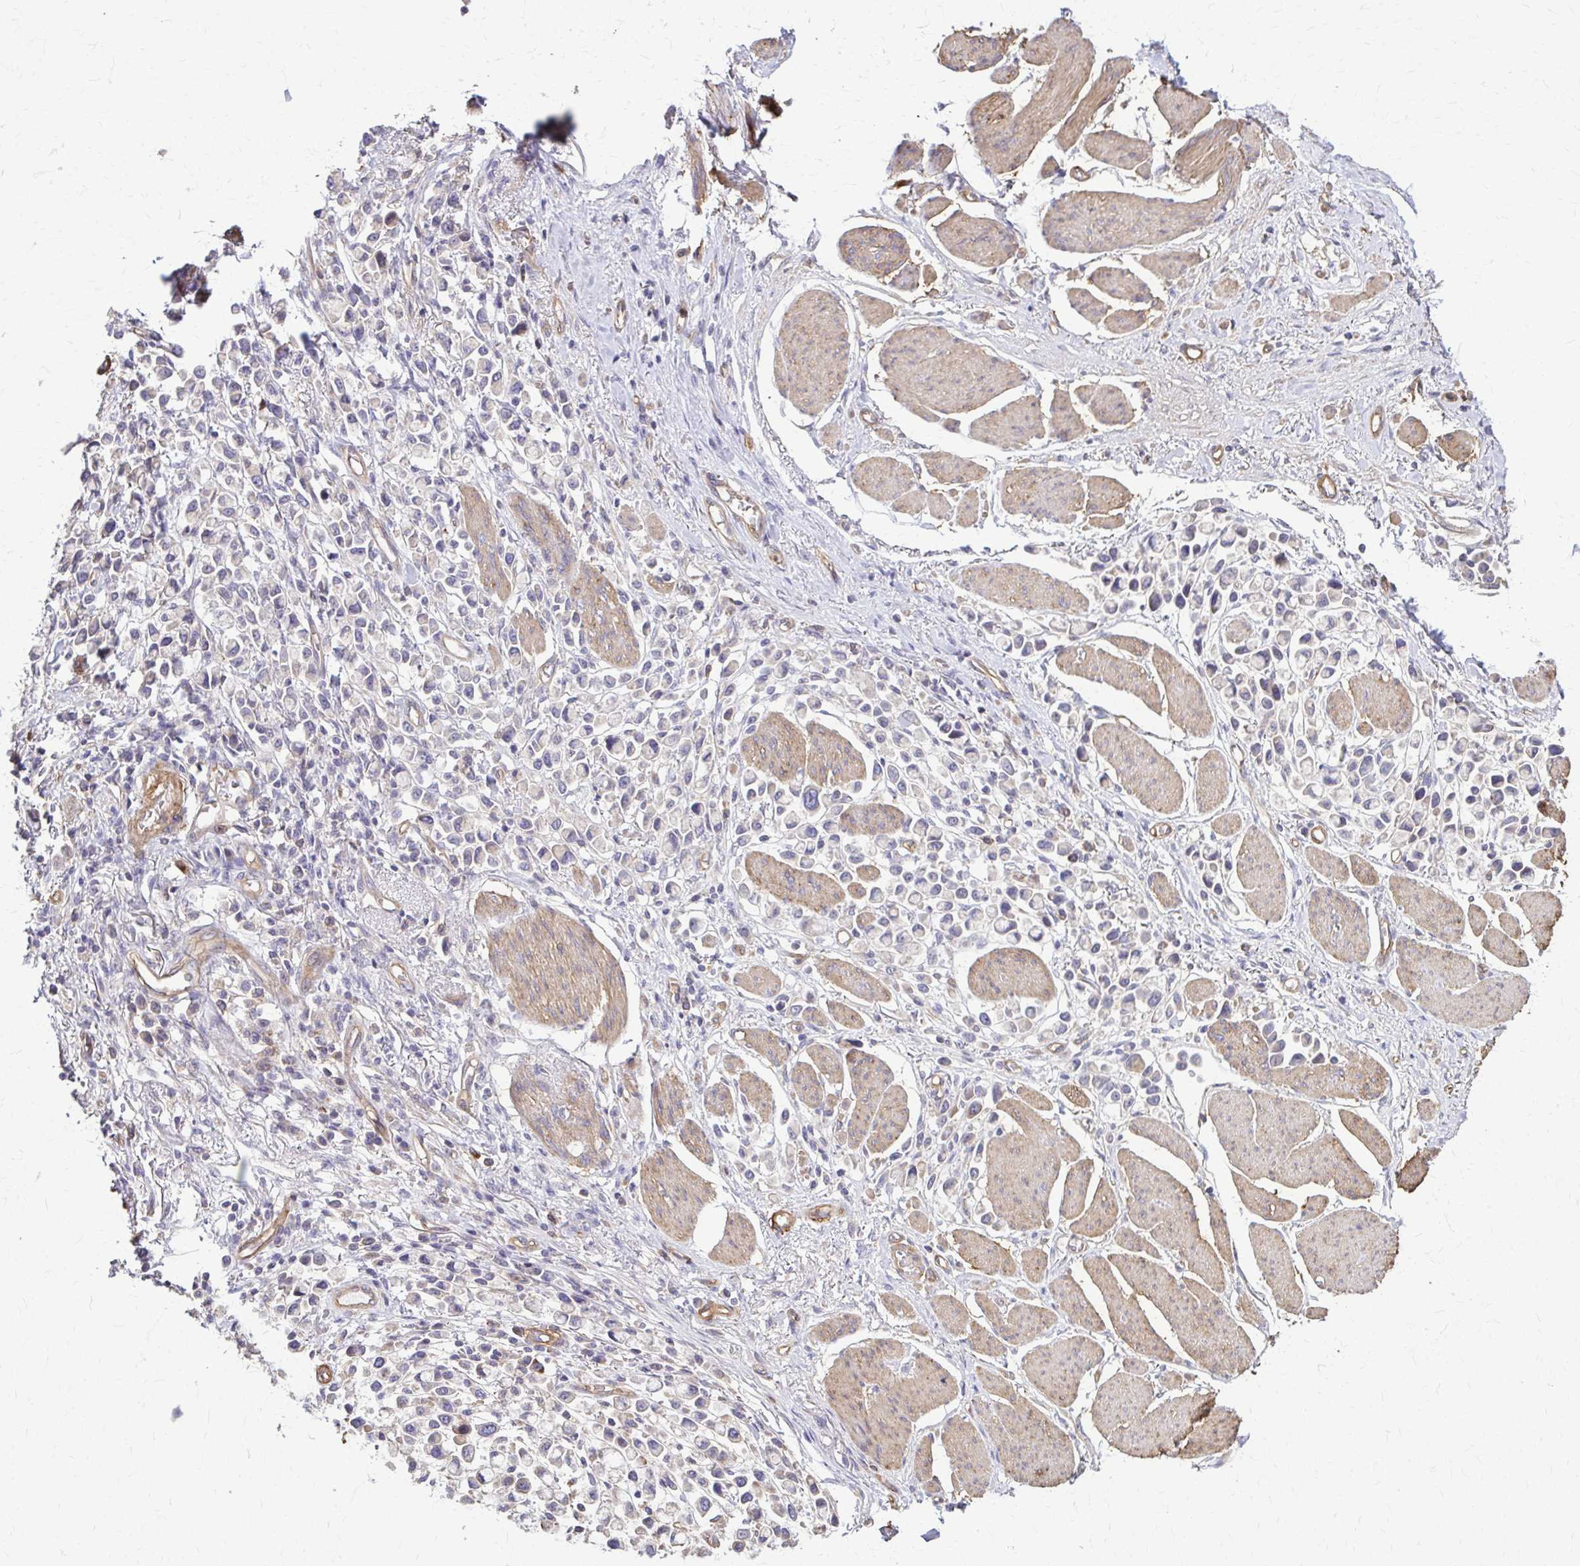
{"staining": {"intensity": "negative", "quantity": "none", "location": "none"}, "tissue": "stomach cancer", "cell_type": "Tumor cells", "image_type": "cancer", "snomed": [{"axis": "morphology", "description": "Adenocarcinoma, NOS"}, {"axis": "topography", "description": "Stomach"}], "caption": "Immunohistochemical staining of stomach adenocarcinoma reveals no significant positivity in tumor cells.", "gene": "DSP", "patient": {"sex": "female", "age": 81}}